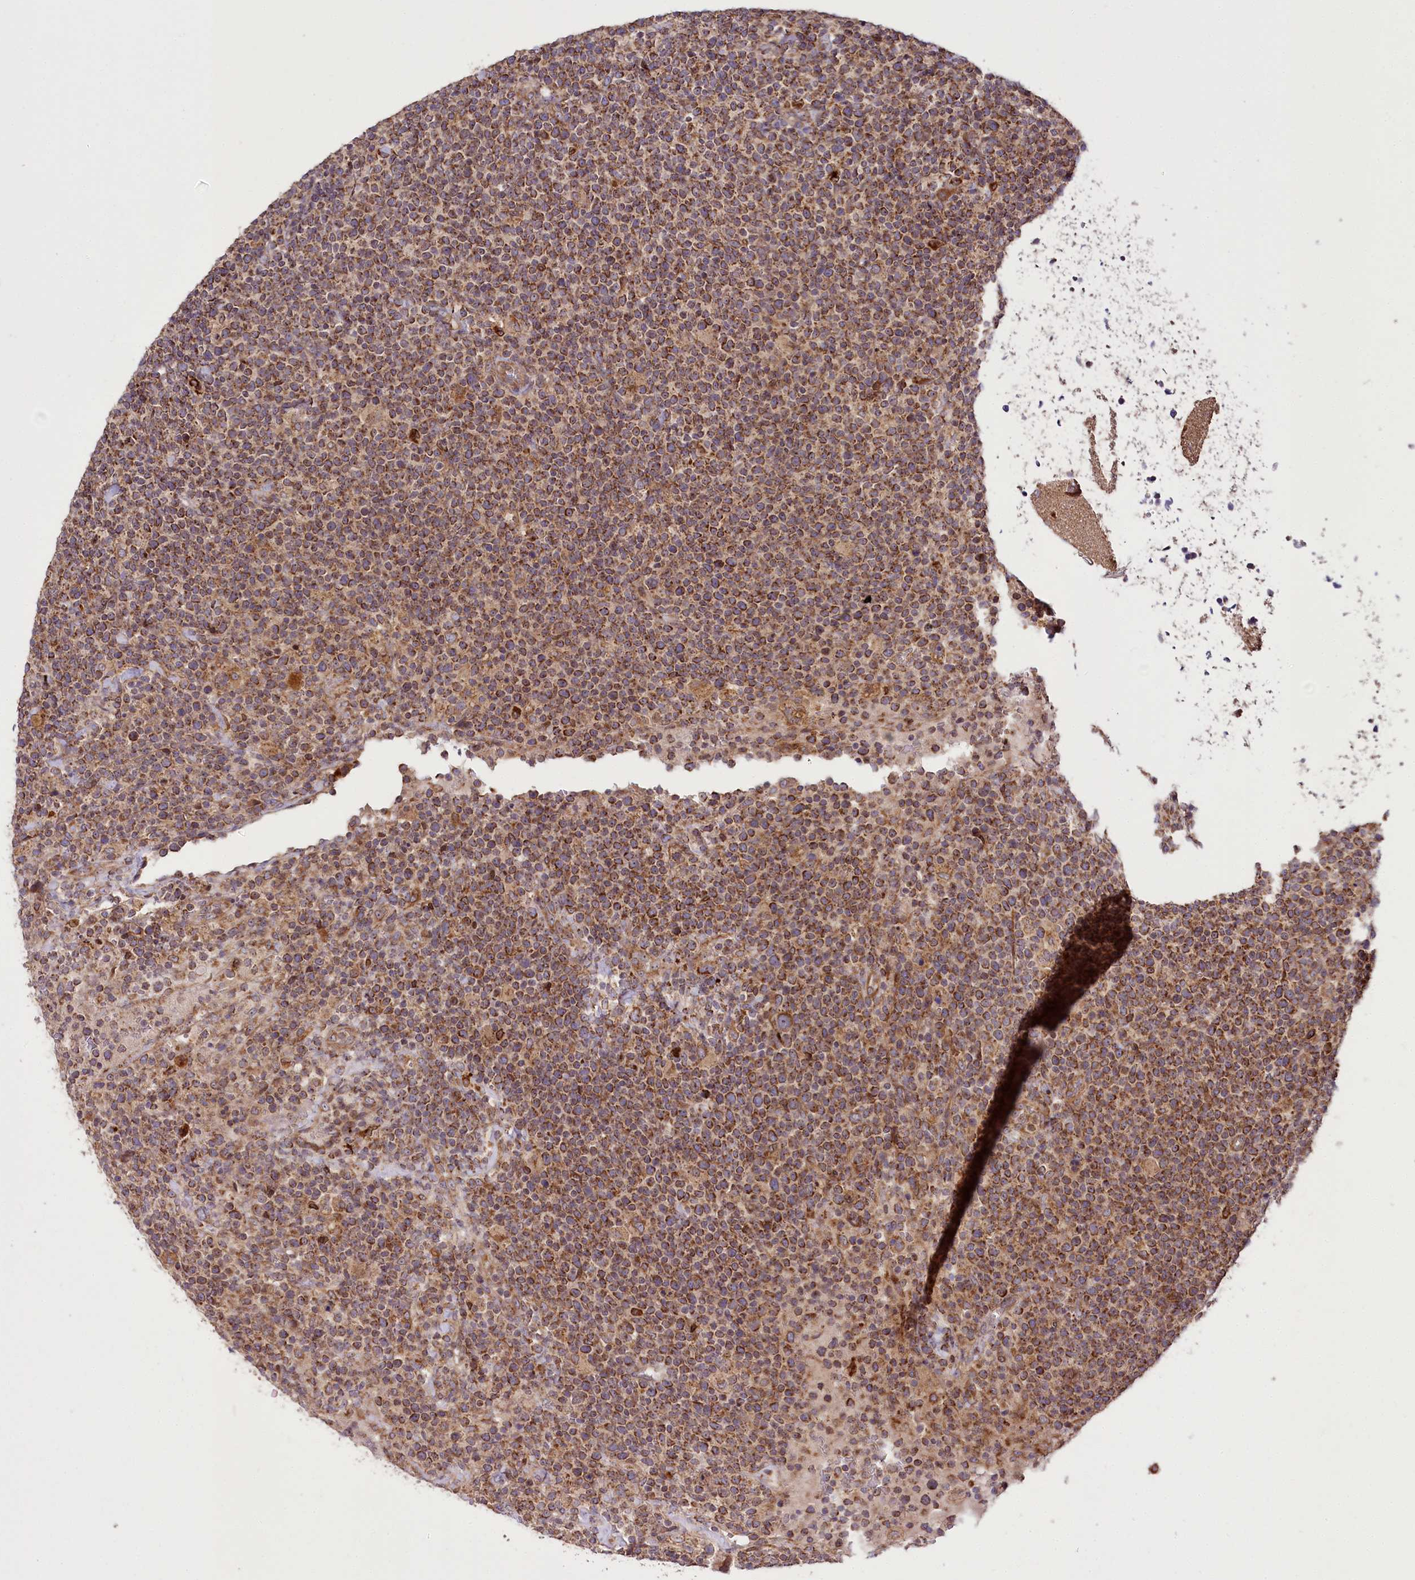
{"staining": {"intensity": "strong", "quantity": "25%-75%", "location": "cytoplasmic/membranous"}, "tissue": "lymphoma", "cell_type": "Tumor cells", "image_type": "cancer", "snomed": [{"axis": "morphology", "description": "Malignant lymphoma, non-Hodgkin's type, High grade"}, {"axis": "topography", "description": "Lymph node"}], "caption": "Immunohistochemical staining of high-grade malignant lymphoma, non-Hodgkin's type demonstrates high levels of strong cytoplasmic/membranous protein expression in approximately 25%-75% of tumor cells.", "gene": "RAB7A", "patient": {"sex": "male", "age": 61}}